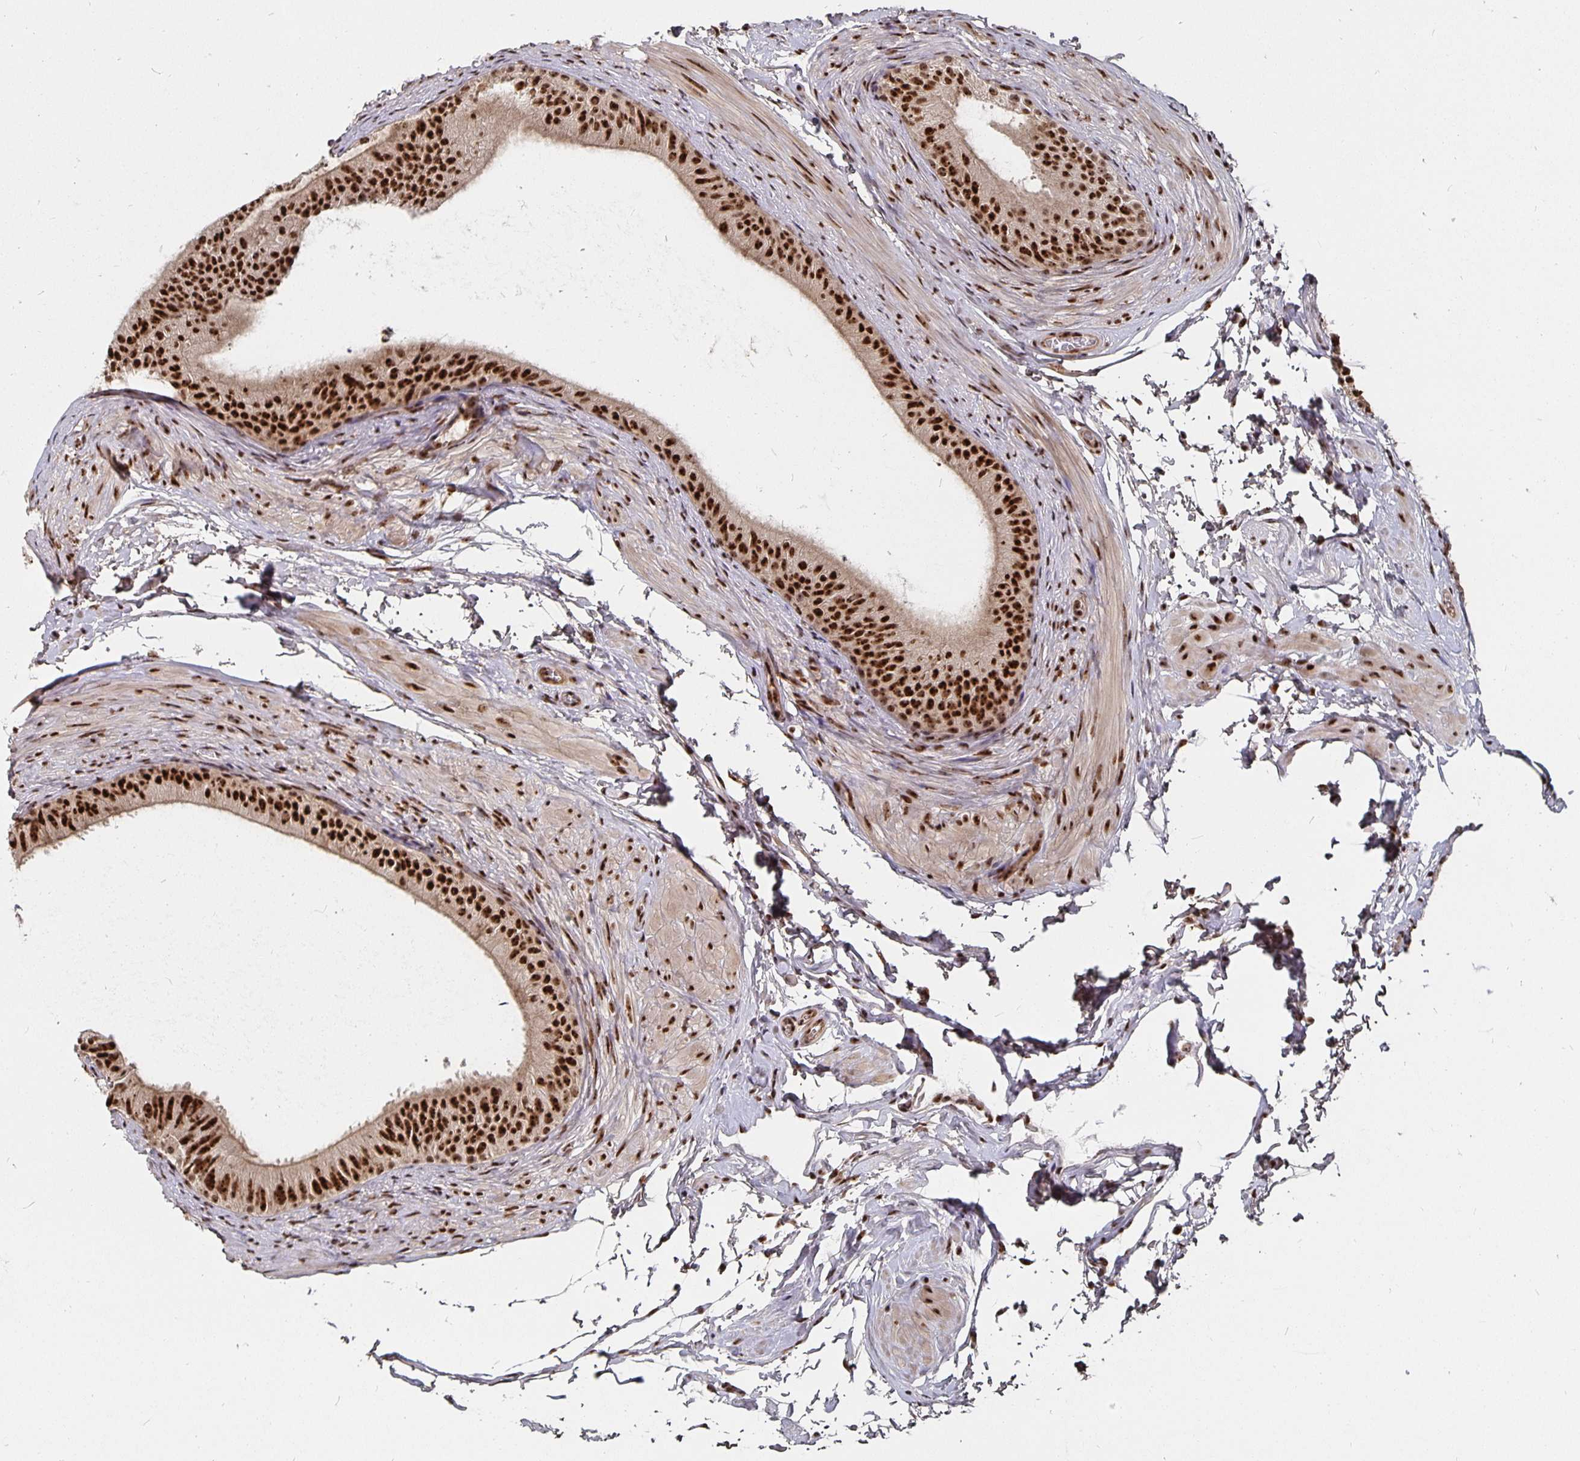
{"staining": {"intensity": "strong", "quantity": ">75%", "location": "nuclear"}, "tissue": "epididymis", "cell_type": "Glandular cells", "image_type": "normal", "snomed": [{"axis": "morphology", "description": "Normal tissue, NOS"}, {"axis": "topography", "description": "Epididymis, spermatic cord, NOS"}, {"axis": "topography", "description": "Epididymis"}, {"axis": "topography", "description": "Peripheral nerve tissue"}], "caption": "A brown stain highlights strong nuclear expression of a protein in glandular cells of unremarkable epididymis. (DAB IHC with brightfield microscopy, high magnification).", "gene": "LAS1L", "patient": {"sex": "male", "age": 29}}